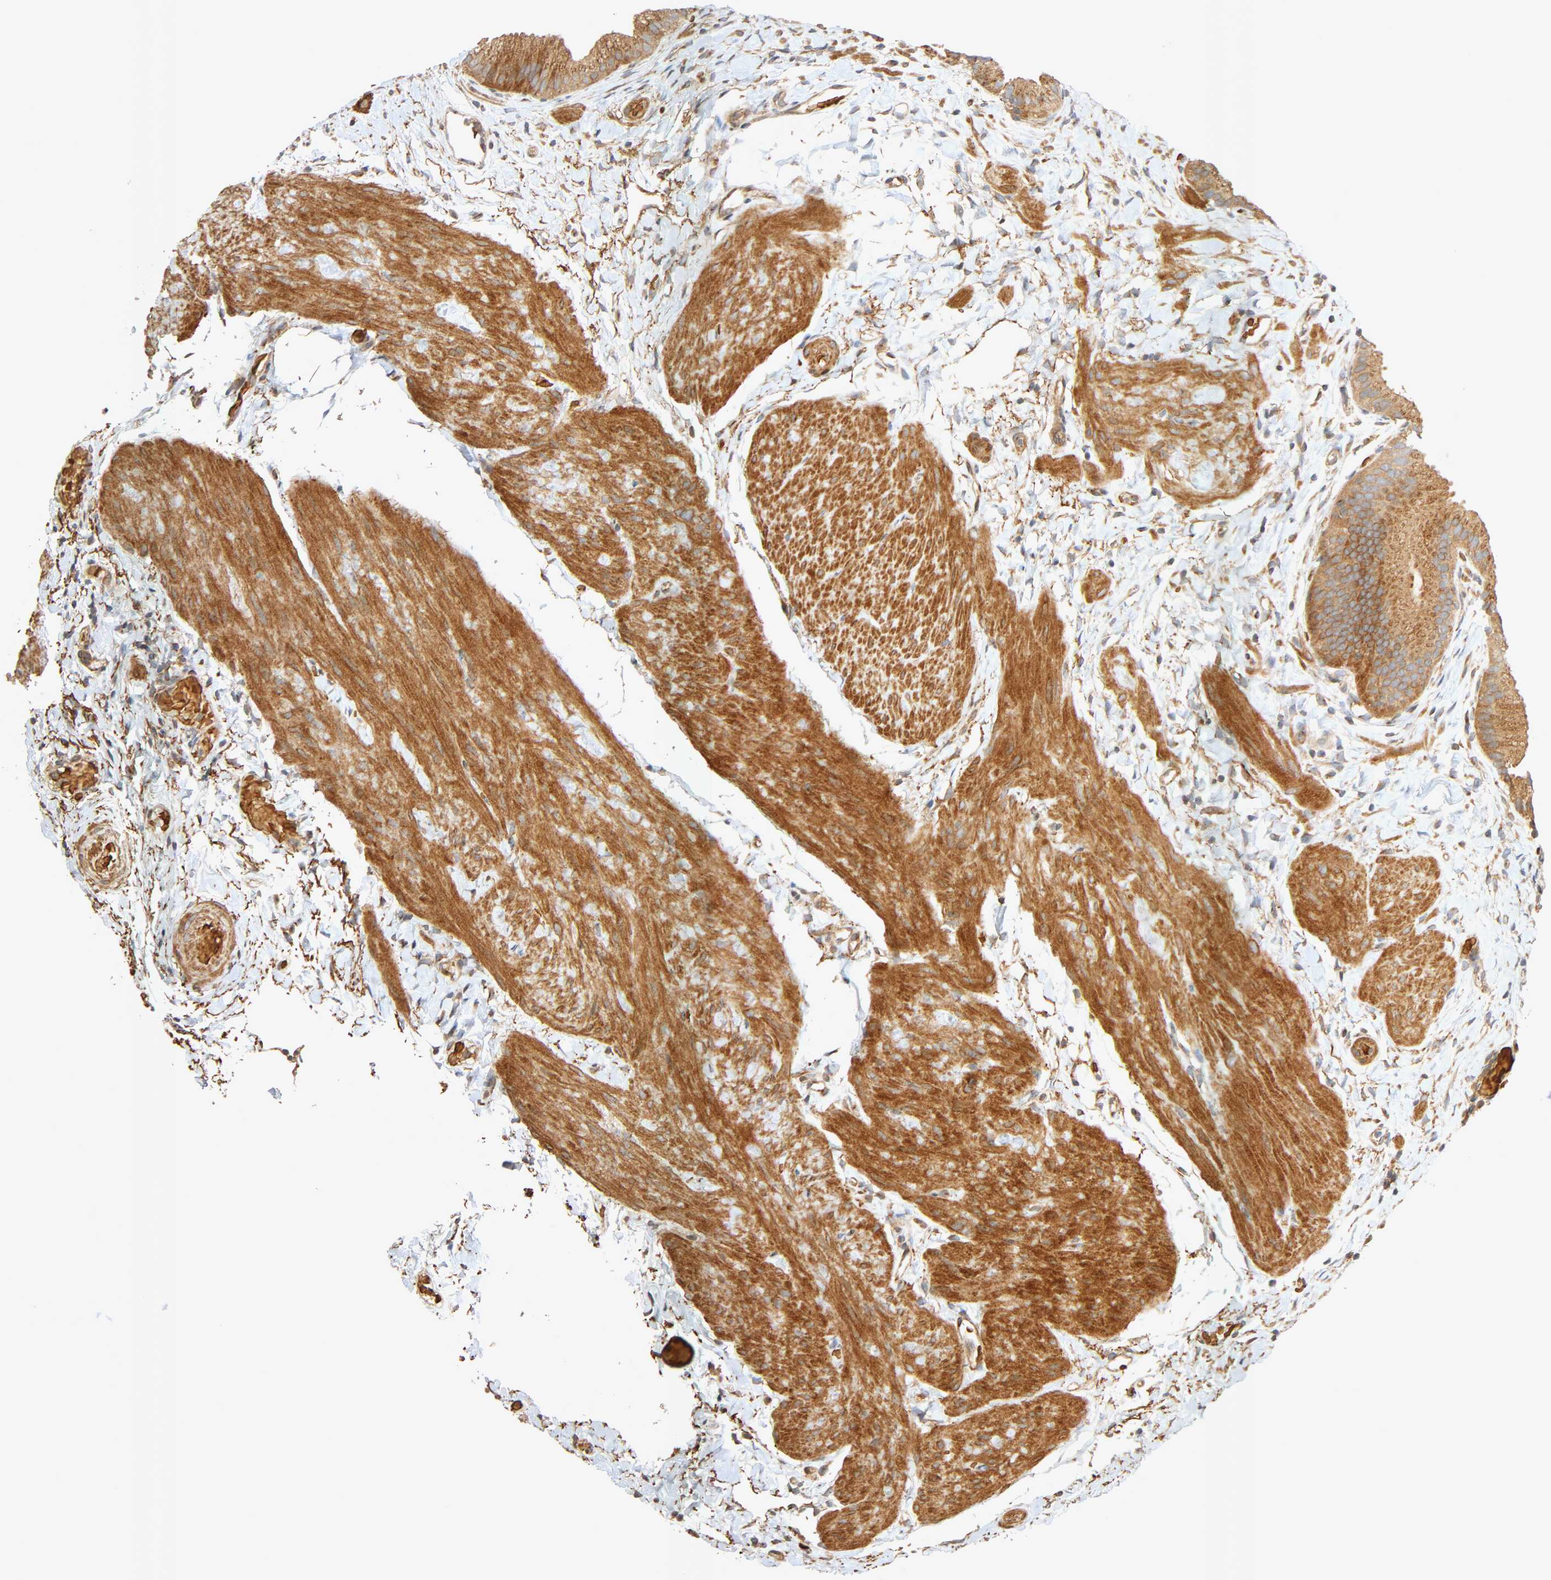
{"staining": {"intensity": "moderate", "quantity": ">75%", "location": "cytoplasmic/membranous"}, "tissue": "gallbladder", "cell_type": "Glandular cells", "image_type": "normal", "snomed": [{"axis": "morphology", "description": "Normal tissue, NOS"}, {"axis": "topography", "description": "Gallbladder"}], "caption": "High-magnification brightfield microscopy of benign gallbladder stained with DAB (3,3'-diaminobenzidine) (brown) and counterstained with hematoxylin (blue). glandular cells exhibit moderate cytoplasmic/membranous positivity is present in about>75% of cells. (brown staining indicates protein expression, while blue staining denotes nuclei).", "gene": "SGSM1", "patient": {"sex": "female", "age": 63}}